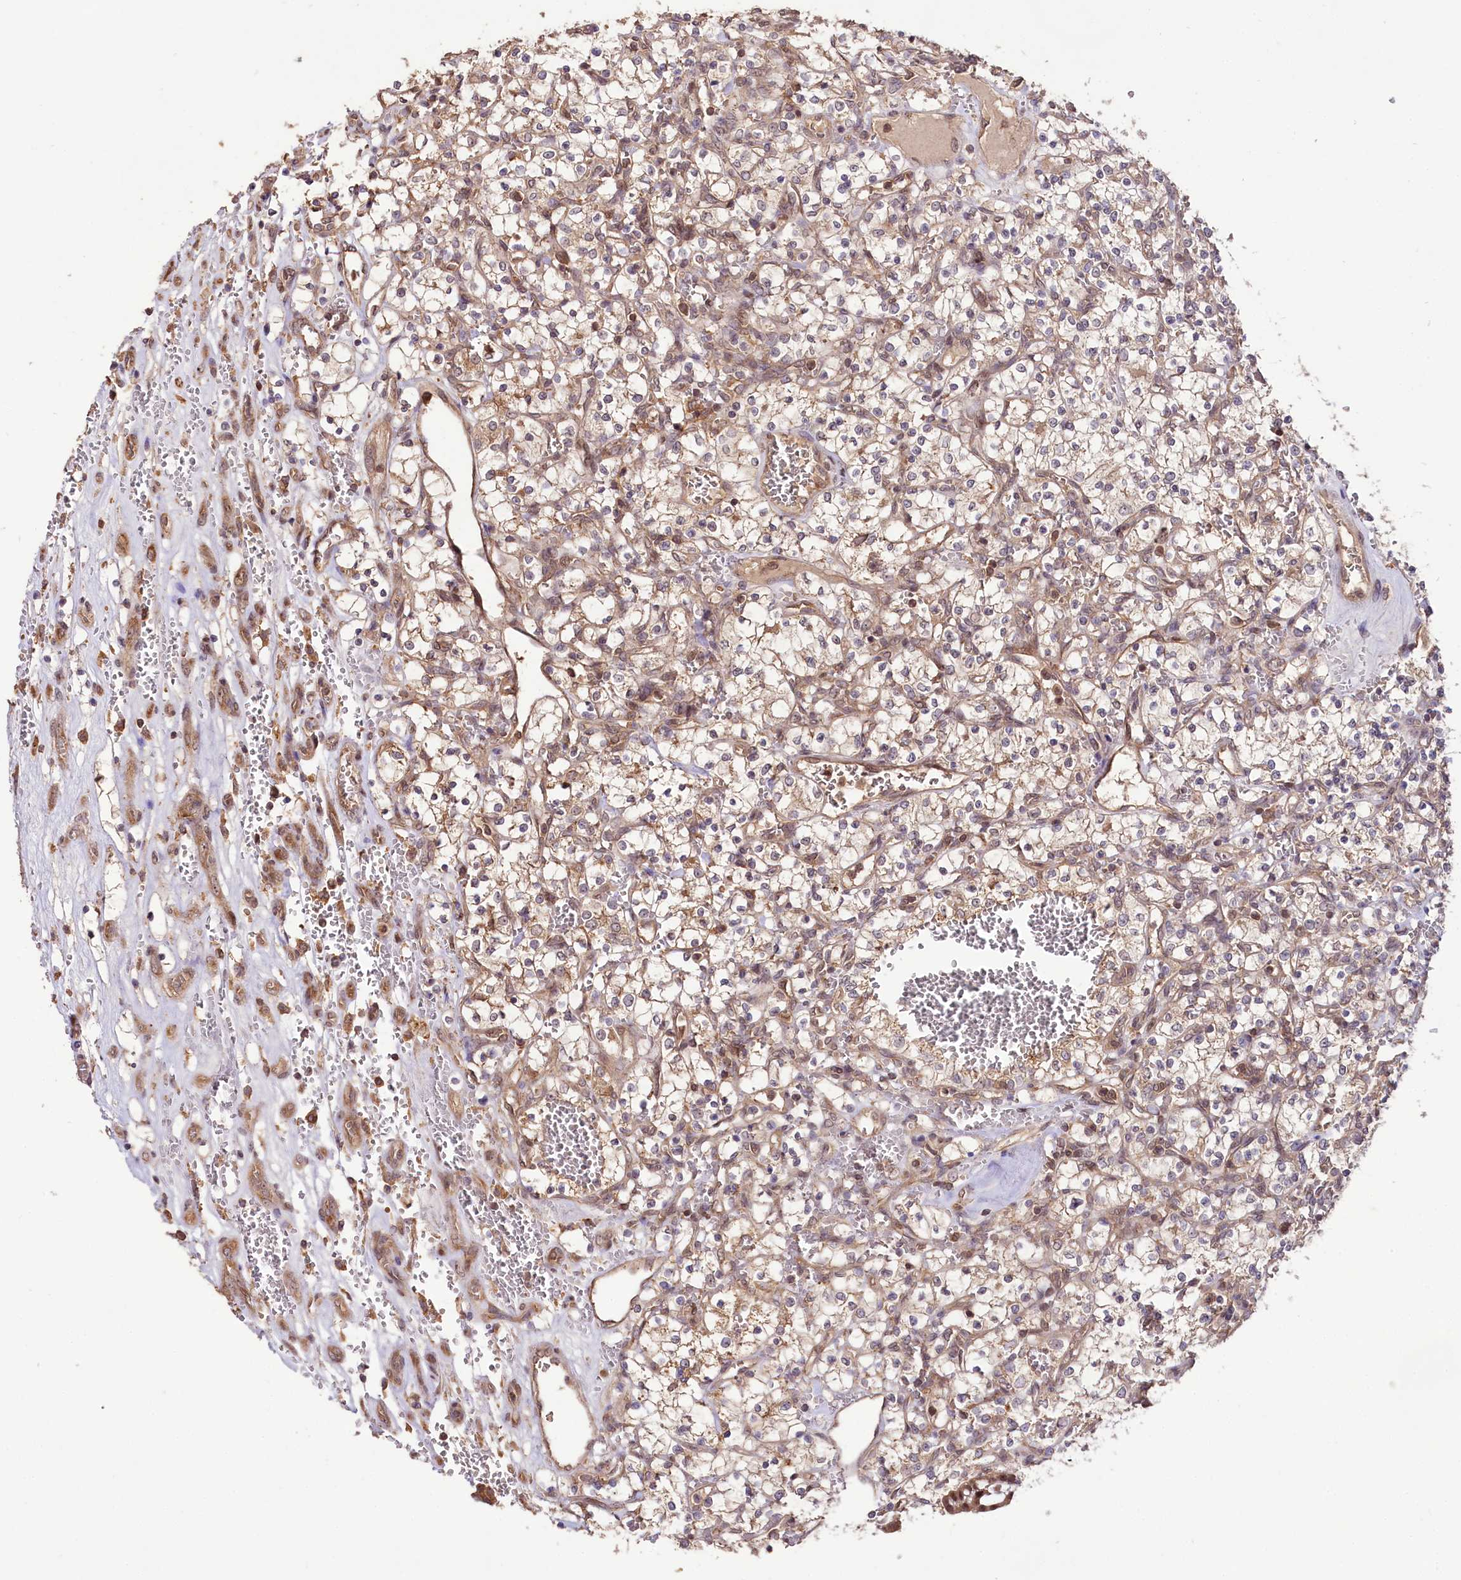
{"staining": {"intensity": "weak", "quantity": "25%-75%", "location": "cytoplasmic/membranous,nuclear"}, "tissue": "renal cancer", "cell_type": "Tumor cells", "image_type": "cancer", "snomed": [{"axis": "morphology", "description": "Adenocarcinoma, NOS"}, {"axis": "topography", "description": "Kidney"}], "caption": "Protein staining of renal adenocarcinoma tissue displays weak cytoplasmic/membranous and nuclear positivity in about 25%-75% of tumor cells.", "gene": "RRP8", "patient": {"sex": "female", "age": 69}}